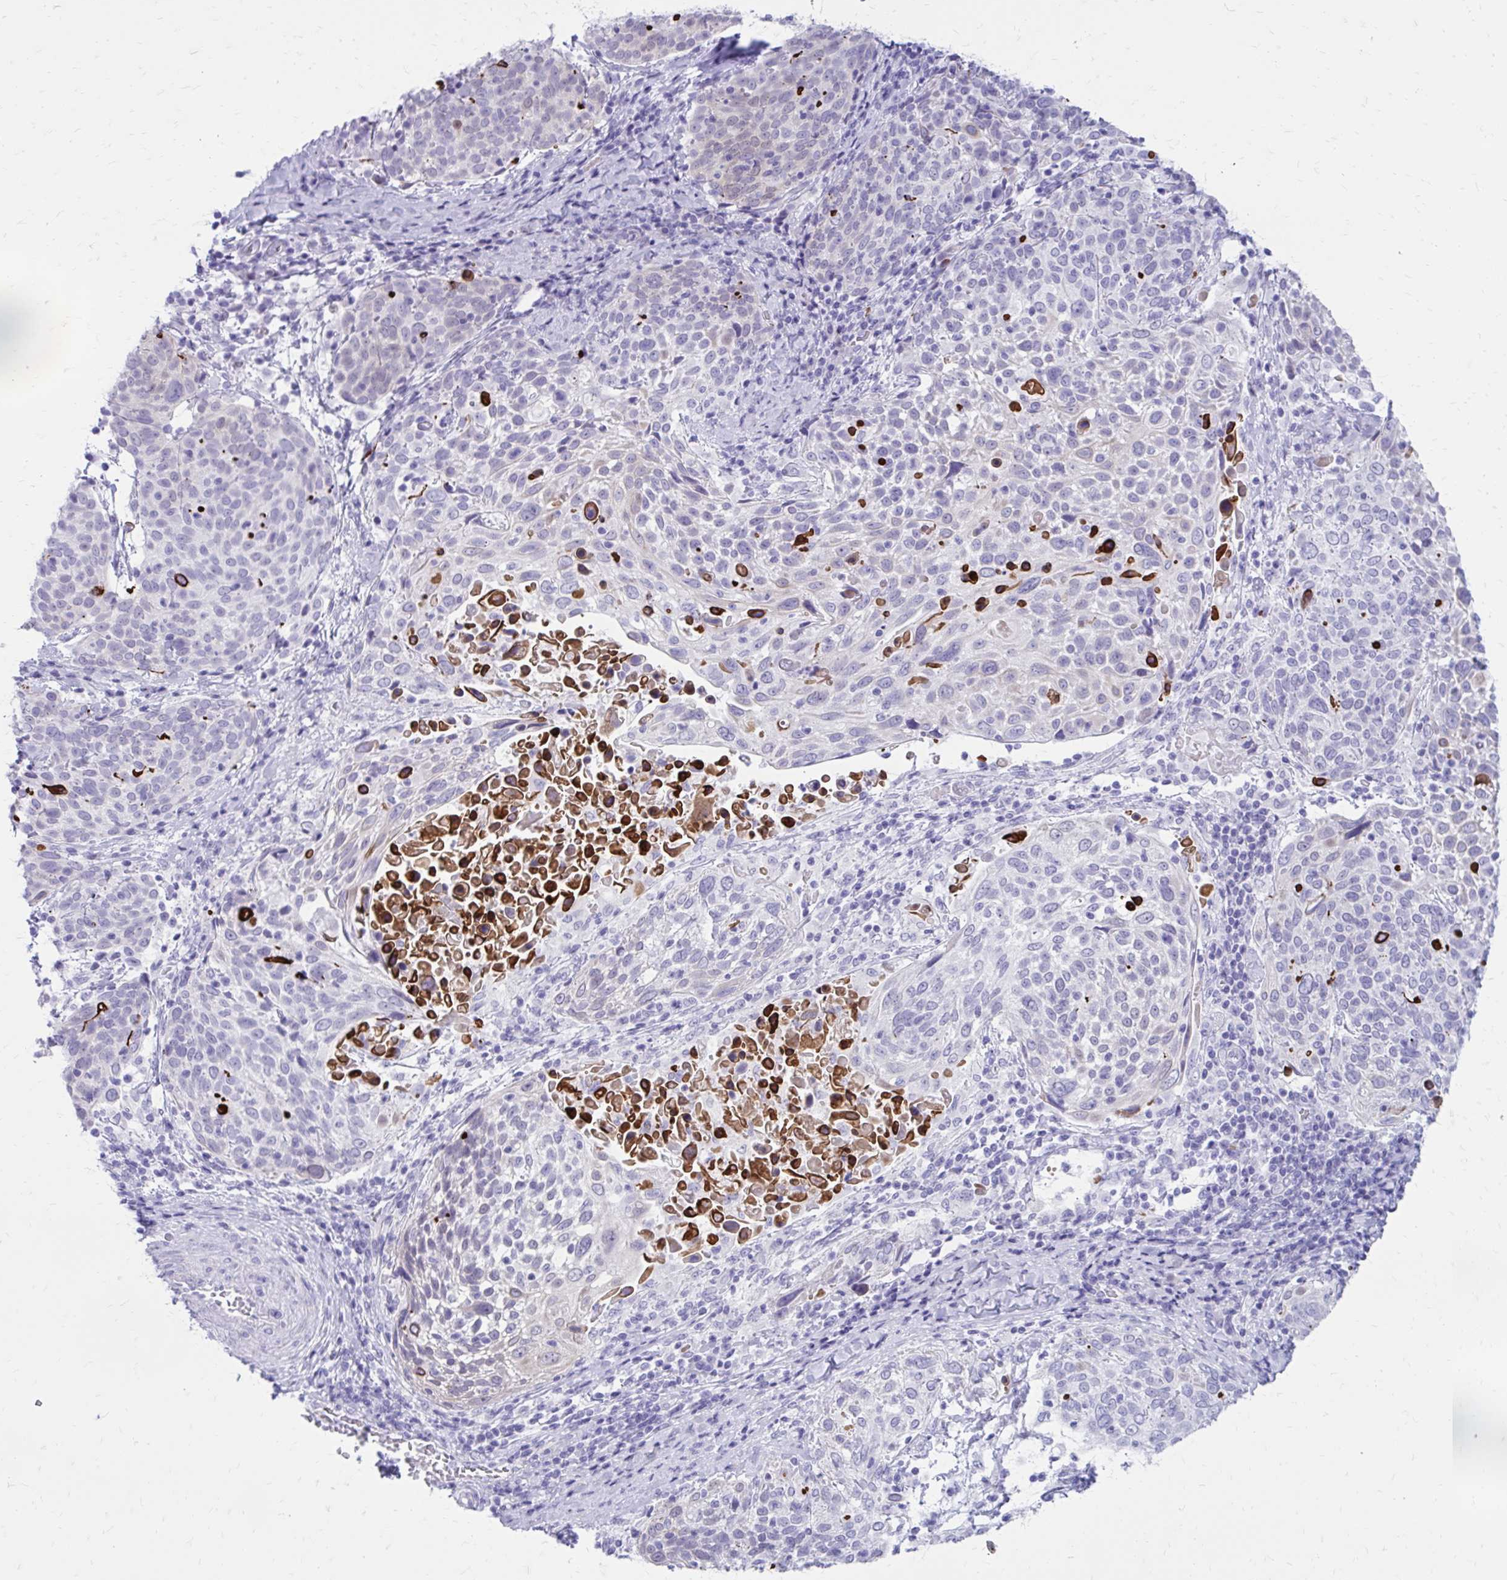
{"staining": {"intensity": "negative", "quantity": "none", "location": "none"}, "tissue": "cervical cancer", "cell_type": "Tumor cells", "image_type": "cancer", "snomed": [{"axis": "morphology", "description": "Squamous cell carcinoma, NOS"}, {"axis": "topography", "description": "Cervix"}], "caption": "Cervical cancer (squamous cell carcinoma) was stained to show a protein in brown. There is no significant staining in tumor cells. The staining is performed using DAB (3,3'-diaminobenzidine) brown chromogen with nuclei counter-stained in using hematoxylin.", "gene": "LCN15", "patient": {"sex": "female", "age": 61}}